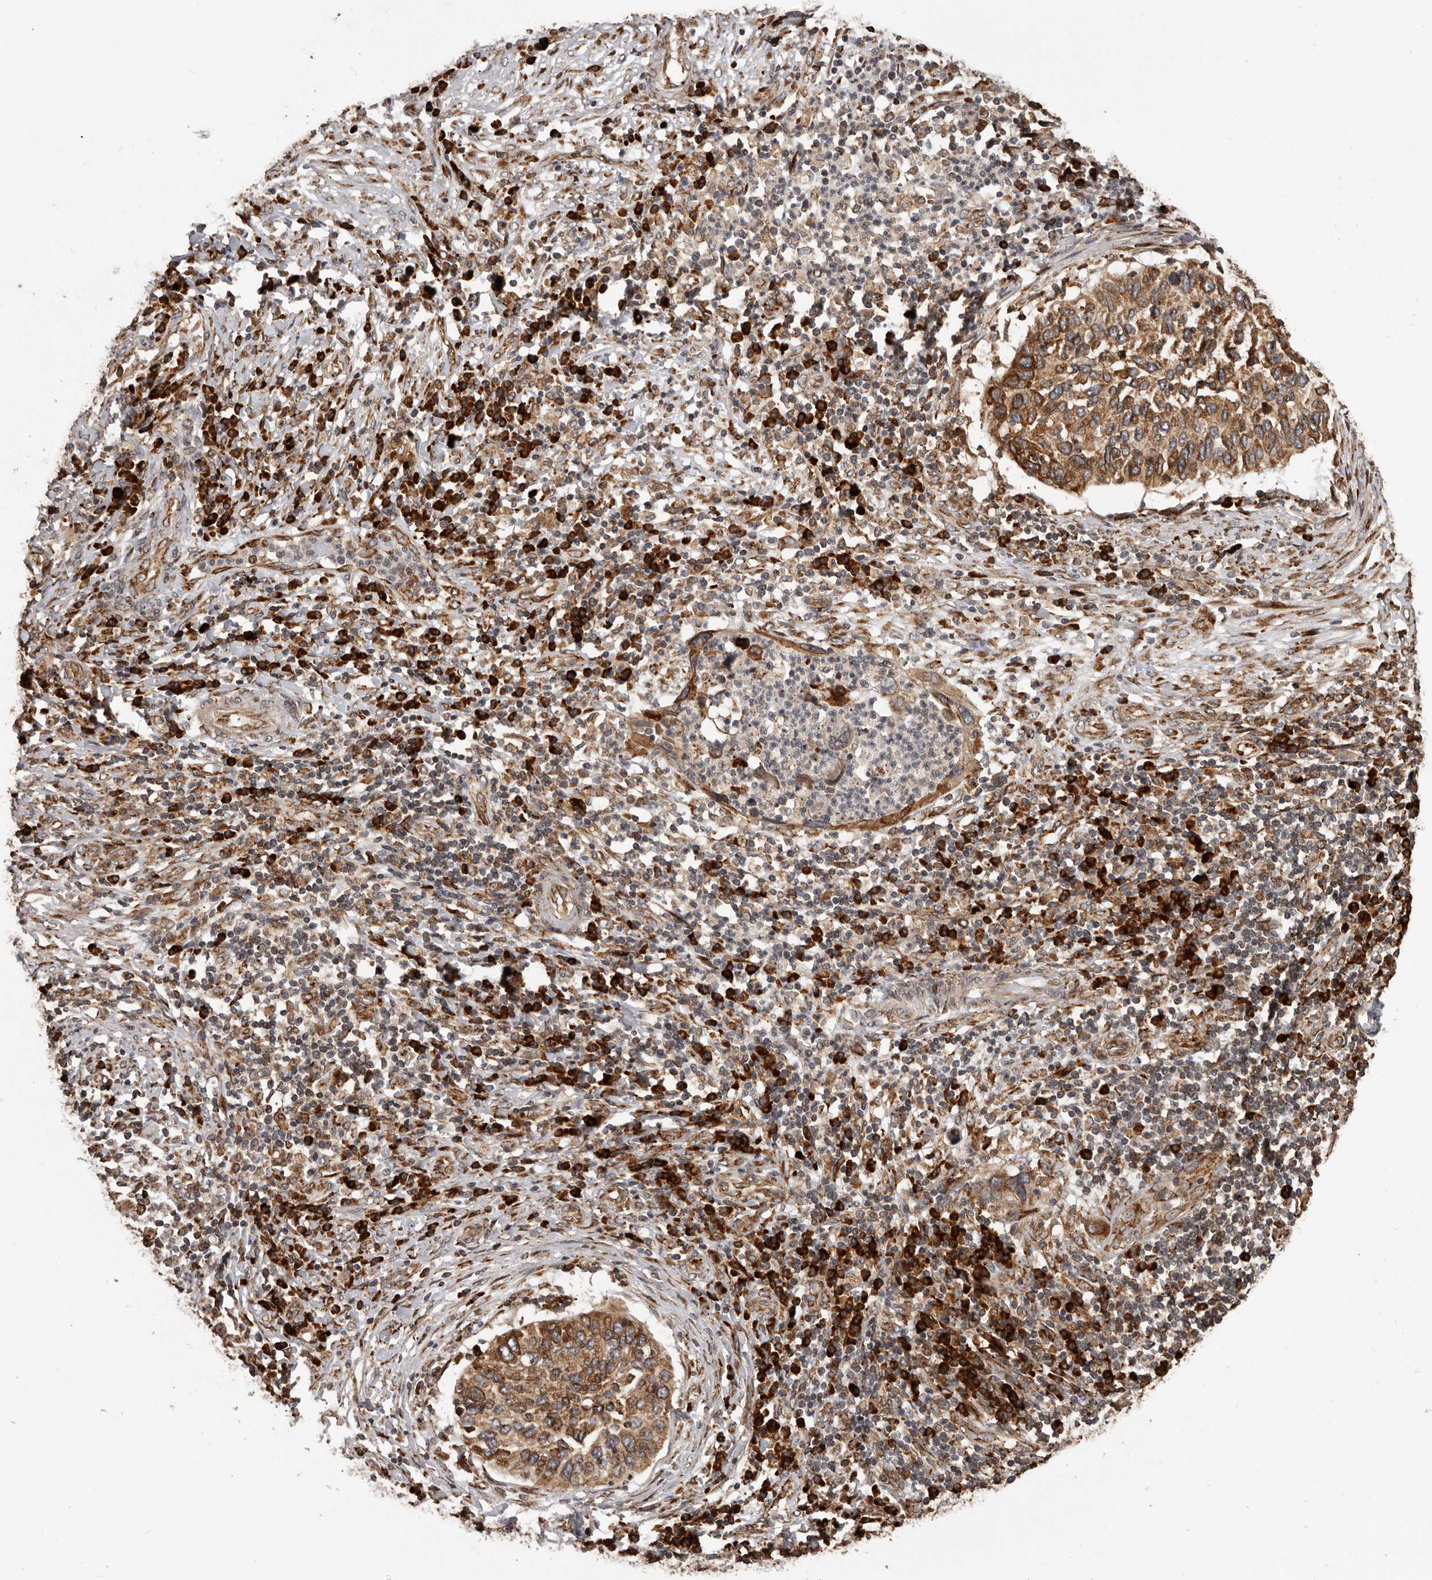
{"staining": {"intensity": "moderate", "quantity": ">75%", "location": "cytoplasmic/membranous"}, "tissue": "cervical cancer", "cell_type": "Tumor cells", "image_type": "cancer", "snomed": [{"axis": "morphology", "description": "Squamous cell carcinoma, NOS"}, {"axis": "topography", "description": "Cervix"}], "caption": "Moderate cytoplasmic/membranous protein expression is seen in about >75% of tumor cells in cervical squamous cell carcinoma.", "gene": "NUP43", "patient": {"sex": "female", "age": 38}}